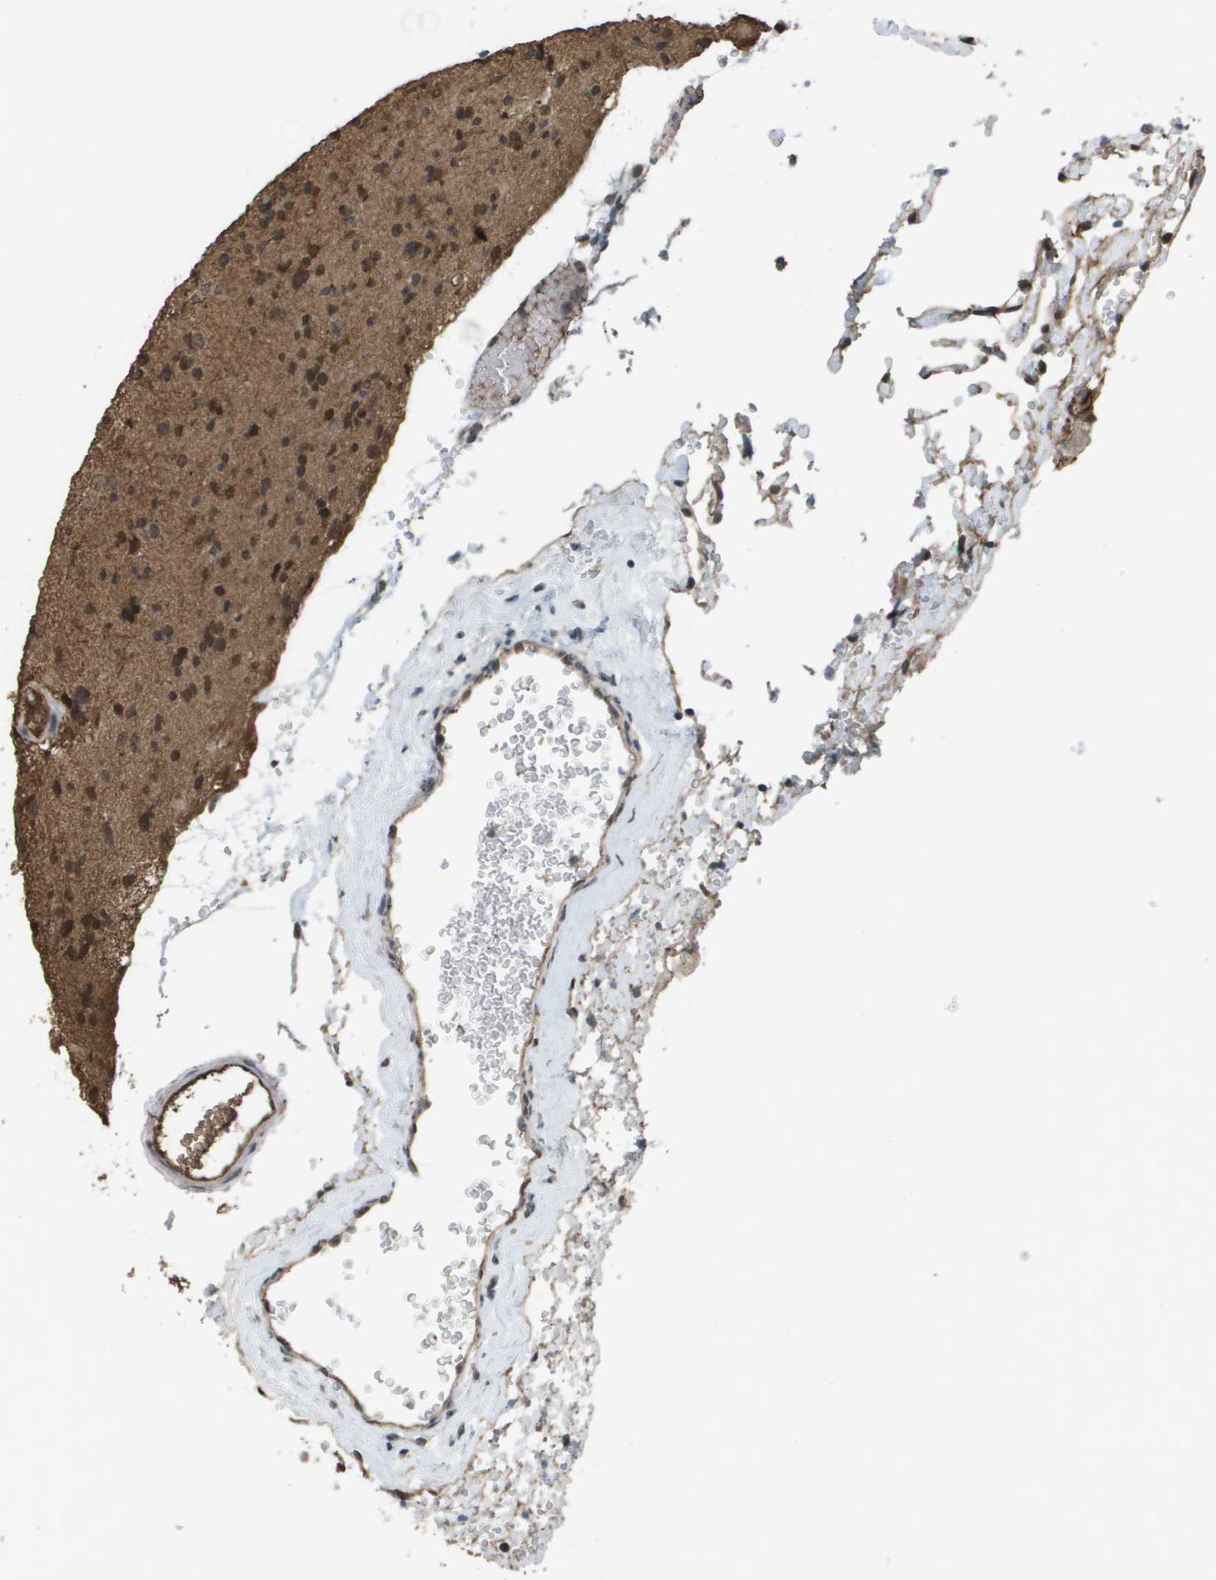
{"staining": {"intensity": "moderate", "quantity": ">75%", "location": "cytoplasmic/membranous,nuclear"}, "tissue": "glioma", "cell_type": "Tumor cells", "image_type": "cancer", "snomed": [{"axis": "morphology", "description": "Glioma, malignant, Low grade"}, {"axis": "topography", "description": "Brain"}], "caption": "A brown stain labels moderate cytoplasmic/membranous and nuclear positivity of a protein in low-grade glioma (malignant) tumor cells.", "gene": "NDRG2", "patient": {"sex": "female", "age": 22}}